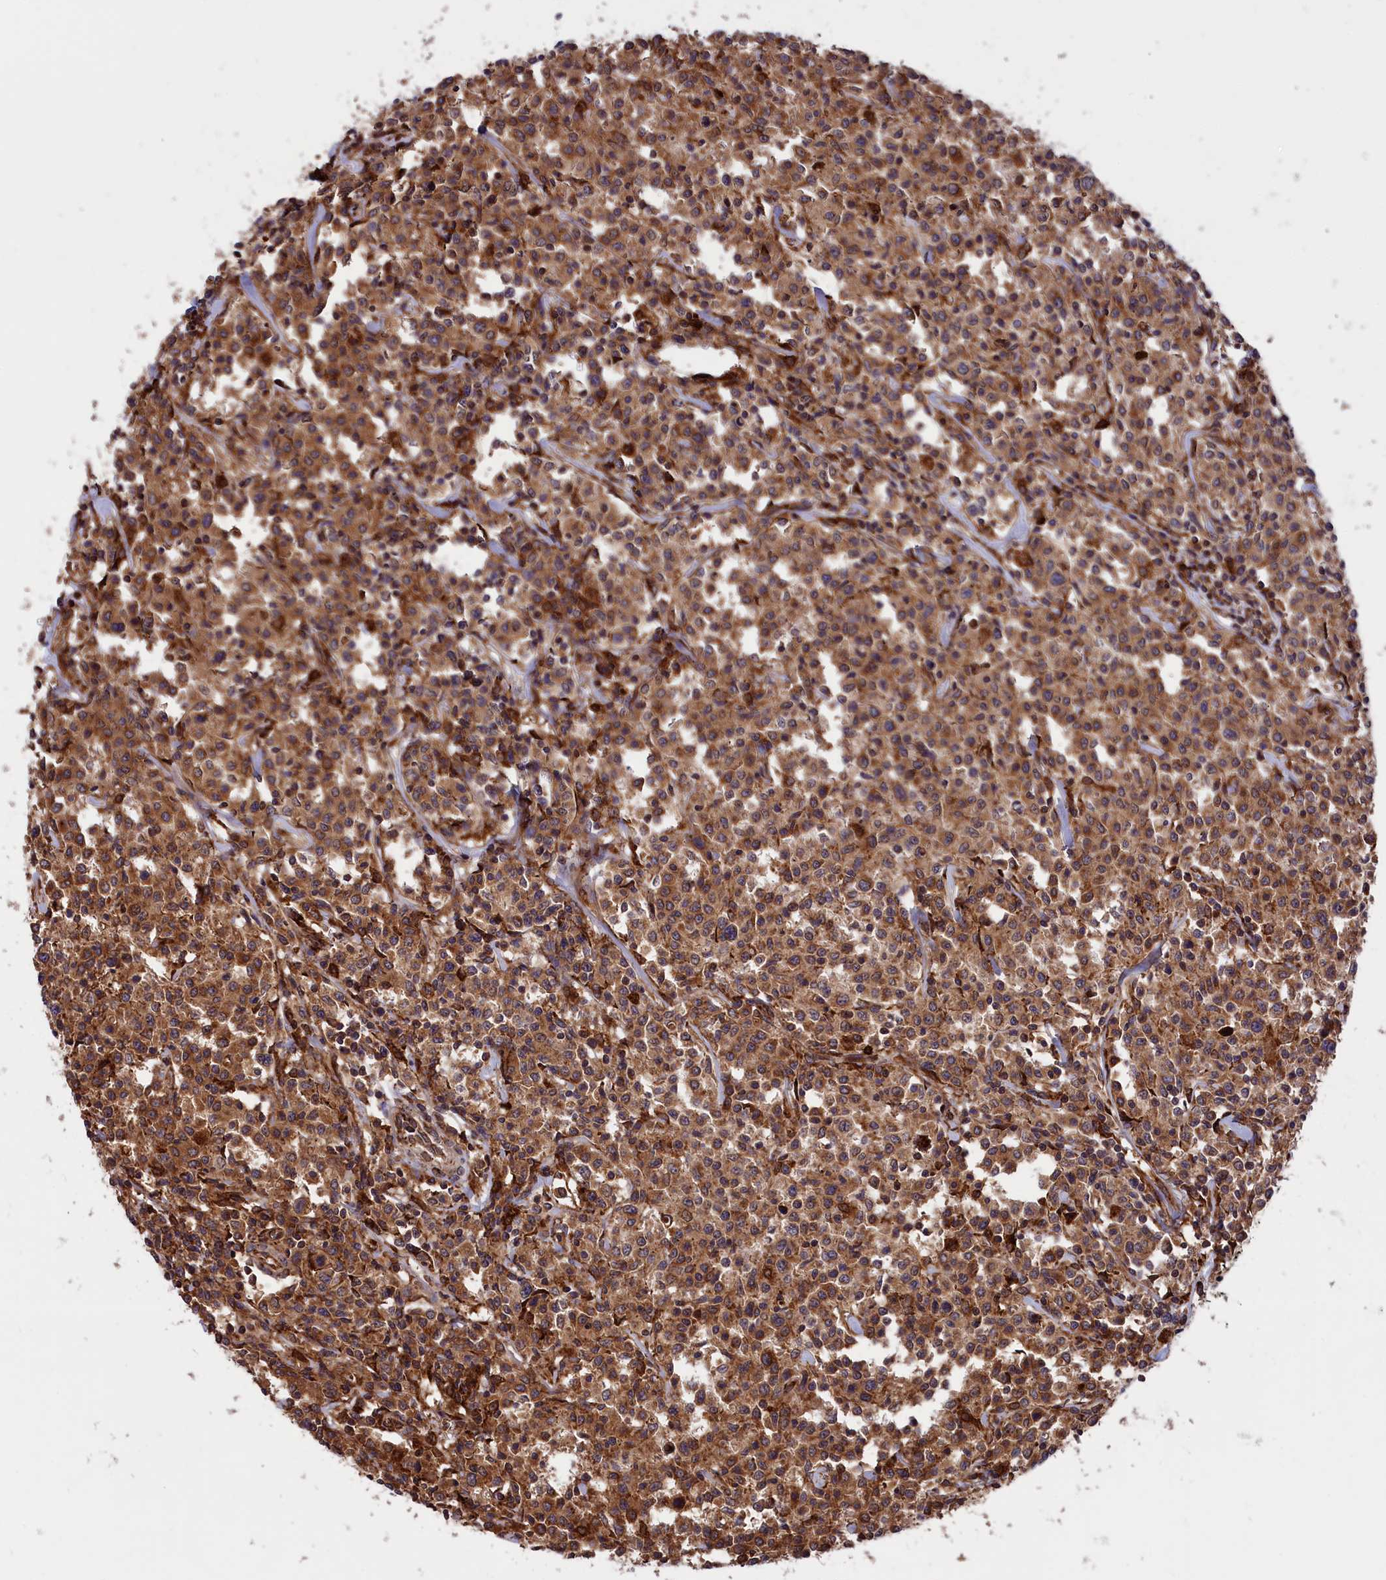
{"staining": {"intensity": "moderate", "quantity": ">75%", "location": "cytoplasmic/membranous"}, "tissue": "lymphoma", "cell_type": "Tumor cells", "image_type": "cancer", "snomed": [{"axis": "morphology", "description": "Malignant lymphoma, non-Hodgkin's type, Low grade"}, {"axis": "topography", "description": "Small intestine"}], "caption": "Immunohistochemical staining of human lymphoma reveals medium levels of moderate cytoplasmic/membranous protein positivity in about >75% of tumor cells.", "gene": "PLA2G4C", "patient": {"sex": "female", "age": 59}}